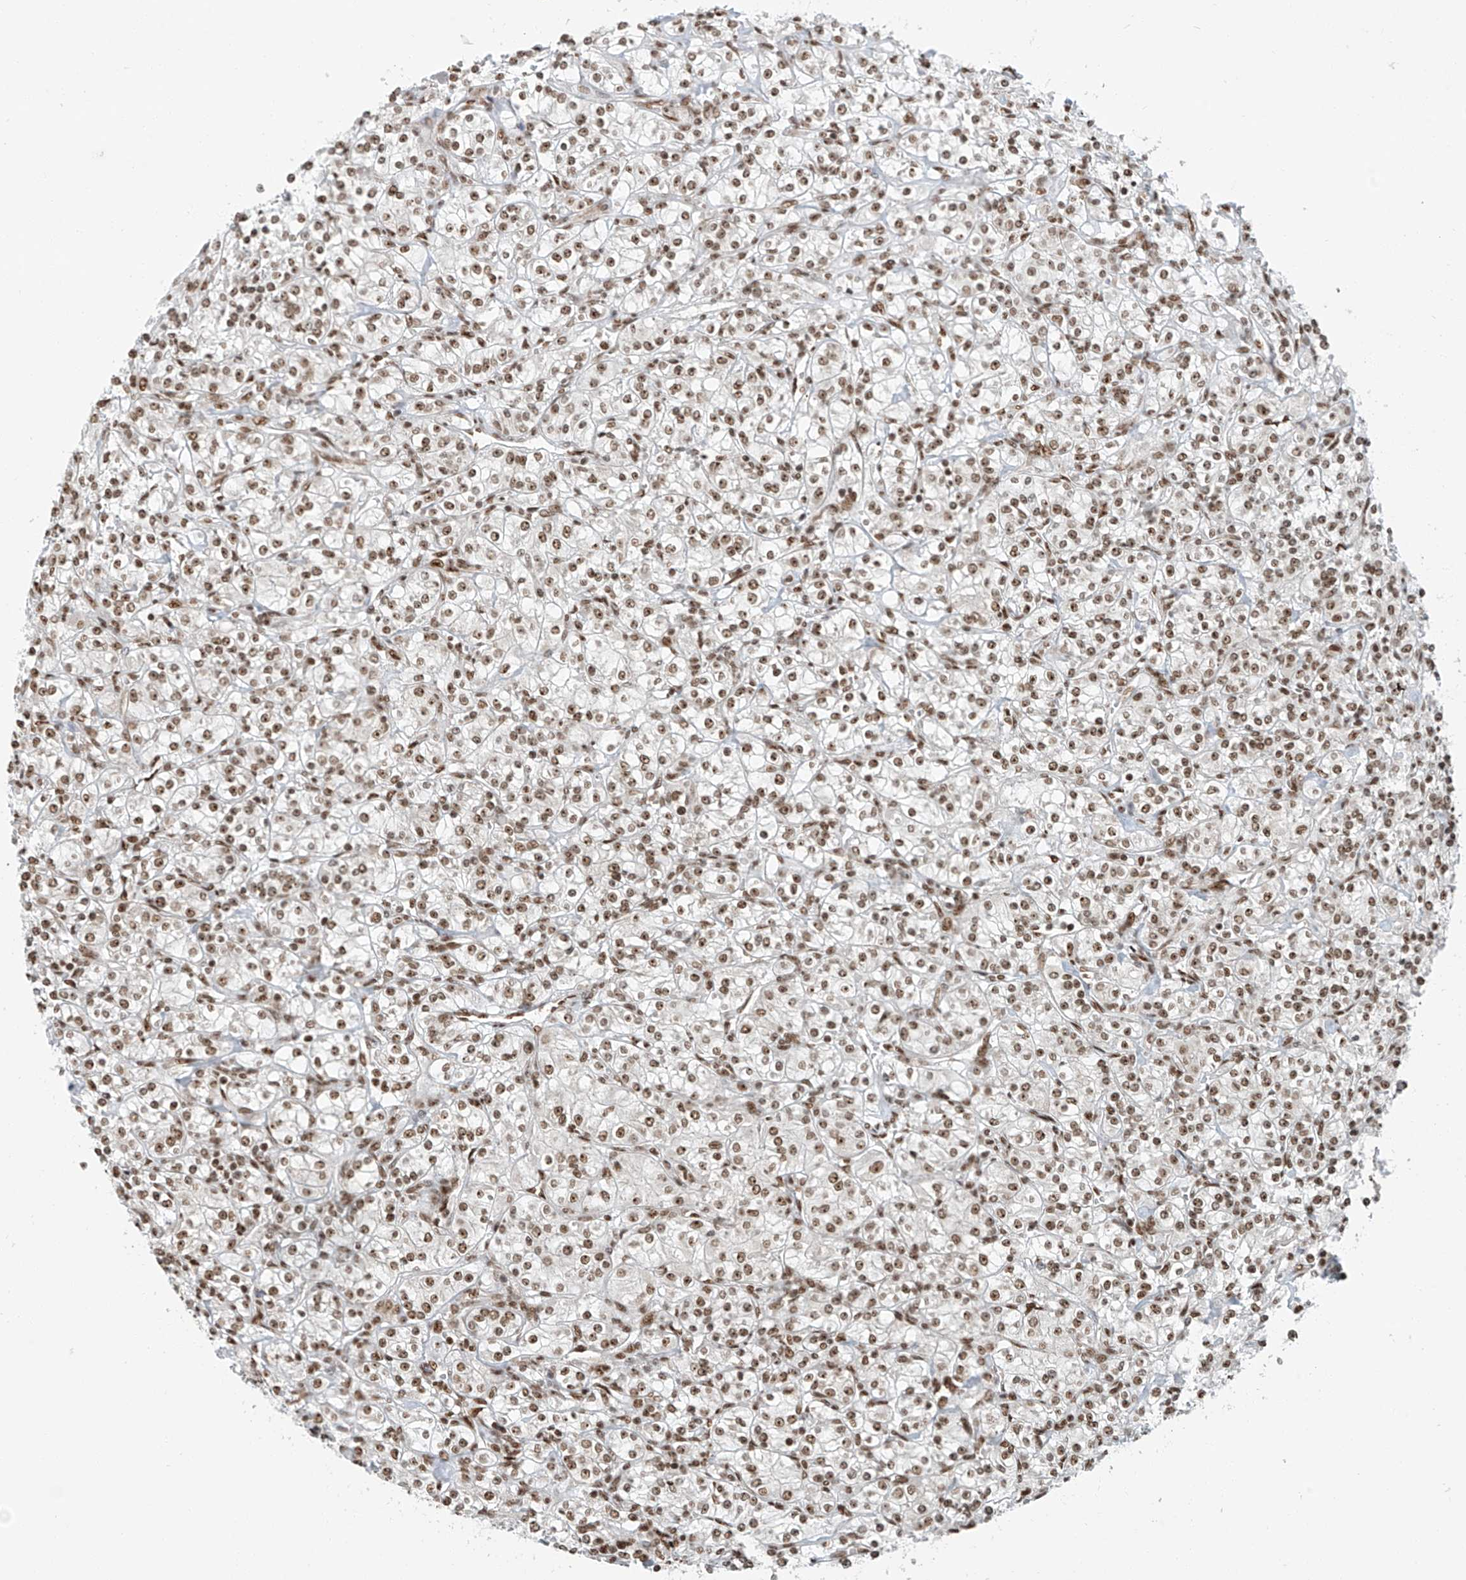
{"staining": {"intensity": "moderate", "quantity": ">75%", "location": "nuclear"}, "tissue": "renal cancer", "cell_type": "Tumor cells", "image_type": "cancer", "snomed": [{"axis": "morphology", "description": "Adenocarcinoma, NOS"}, {"axis": "topography", "description": "Kidney"}], "caption": "A micrograph of human adenocarcinoma (renal) stained for a protein reveals moderate nuclear brown staining in tumor cells.", "gene": "FAM193B", "patient": {"sex": "male", "age": 77}}